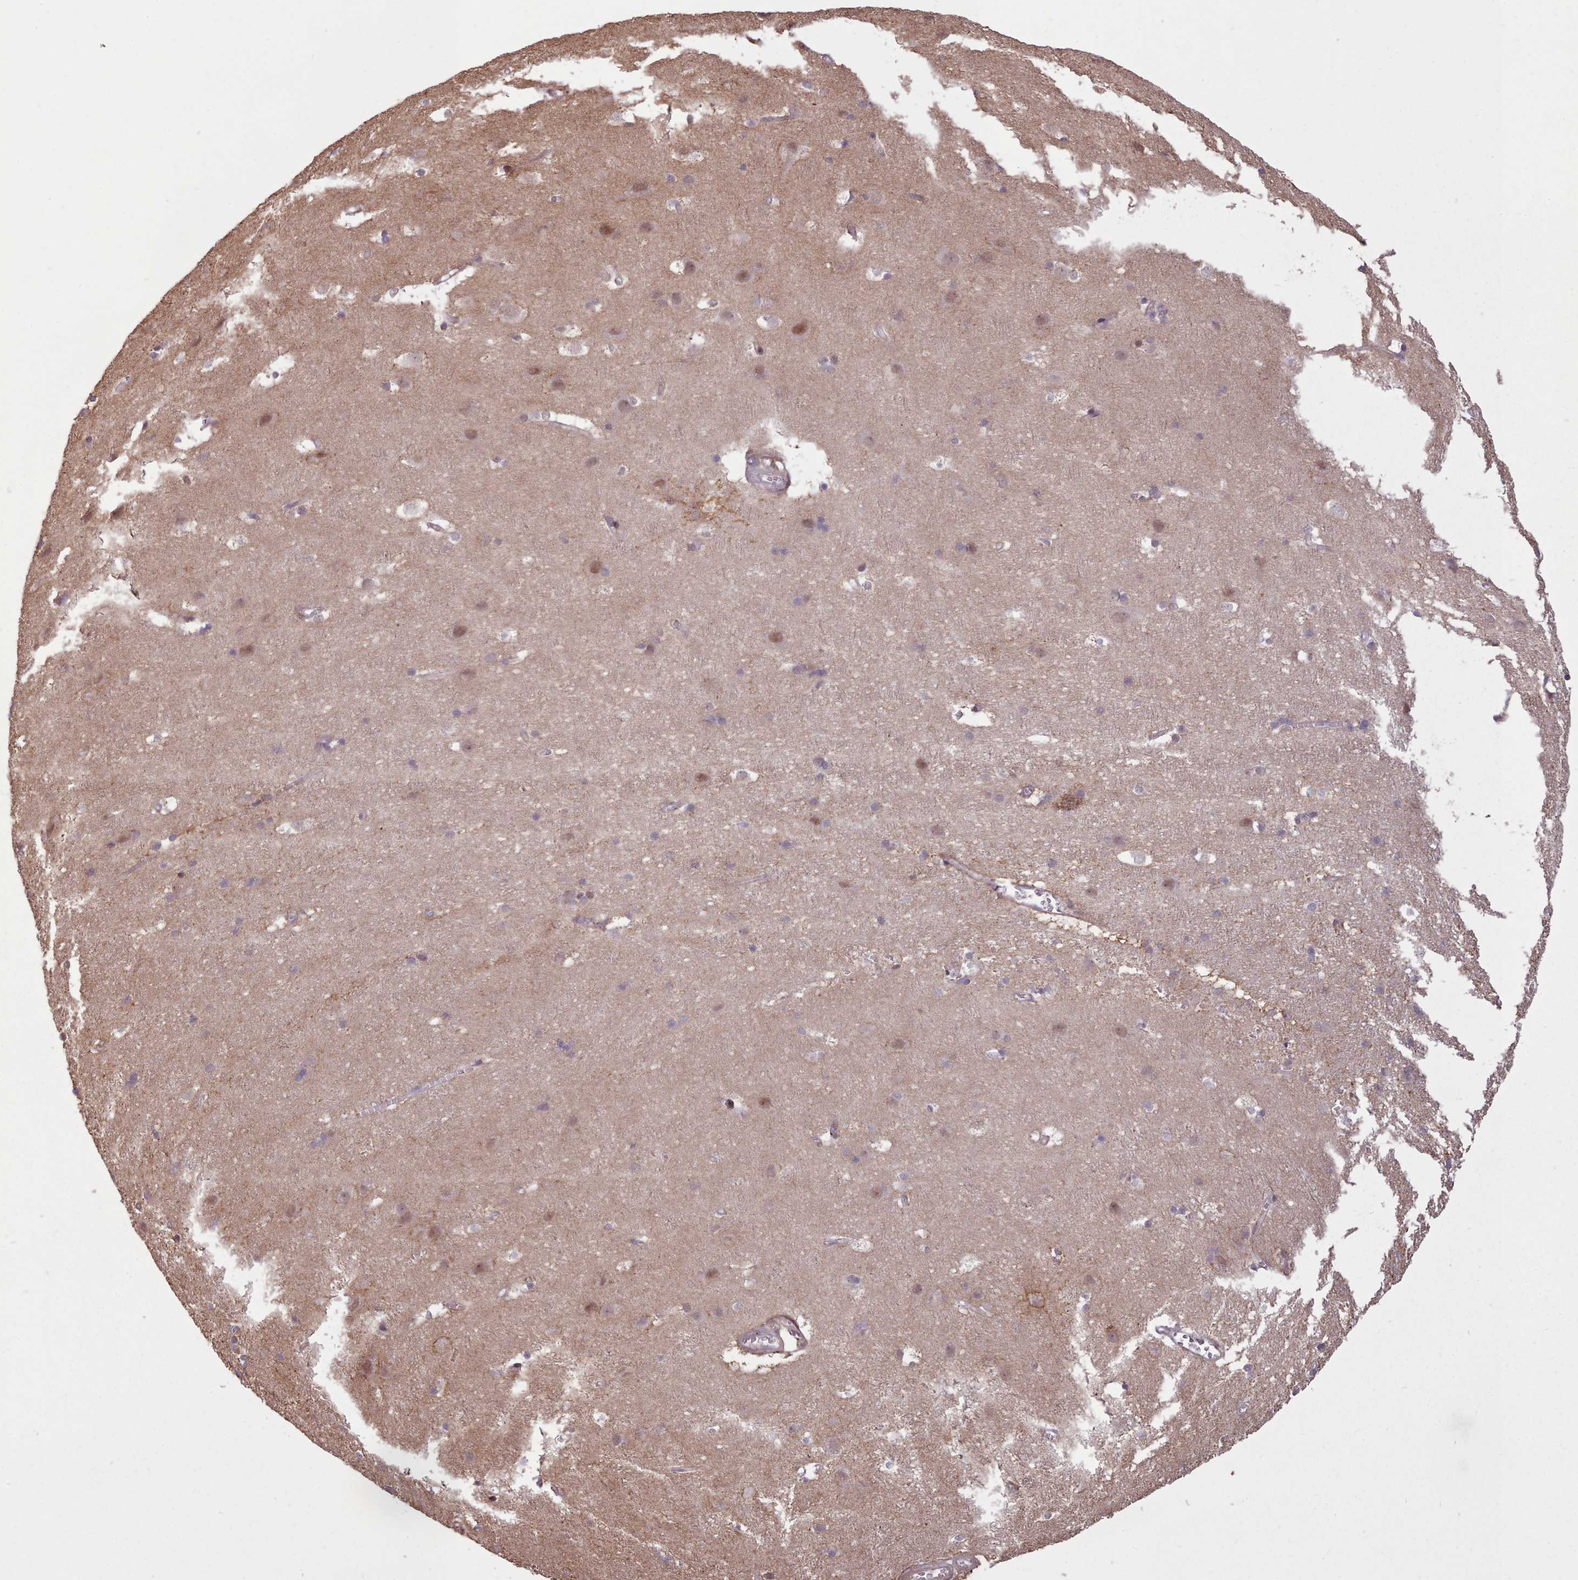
{"staining": {"intensity": "weak", "quantity": "<25%", "location": "cytoplasmic/membranous"}, "tissue": "cerebral cortex", "cell_type": "Endothelial cells", "image_type": "normal", "snomed": [{"axis": "morphology", "description": "Normal tissue, NOS"}, {"axis": "topography", "description": "Cerebral cortex"}], "caption": "Immunohistochemistry image of normal cerebral cortex stained for a protein (brown), which displays no expression in endothelial cells. (Brightfield microscopy of DAB IHC at high magnification).", "gene": "ZMYM4", "patient": {"sex": "male", "age": 54}}